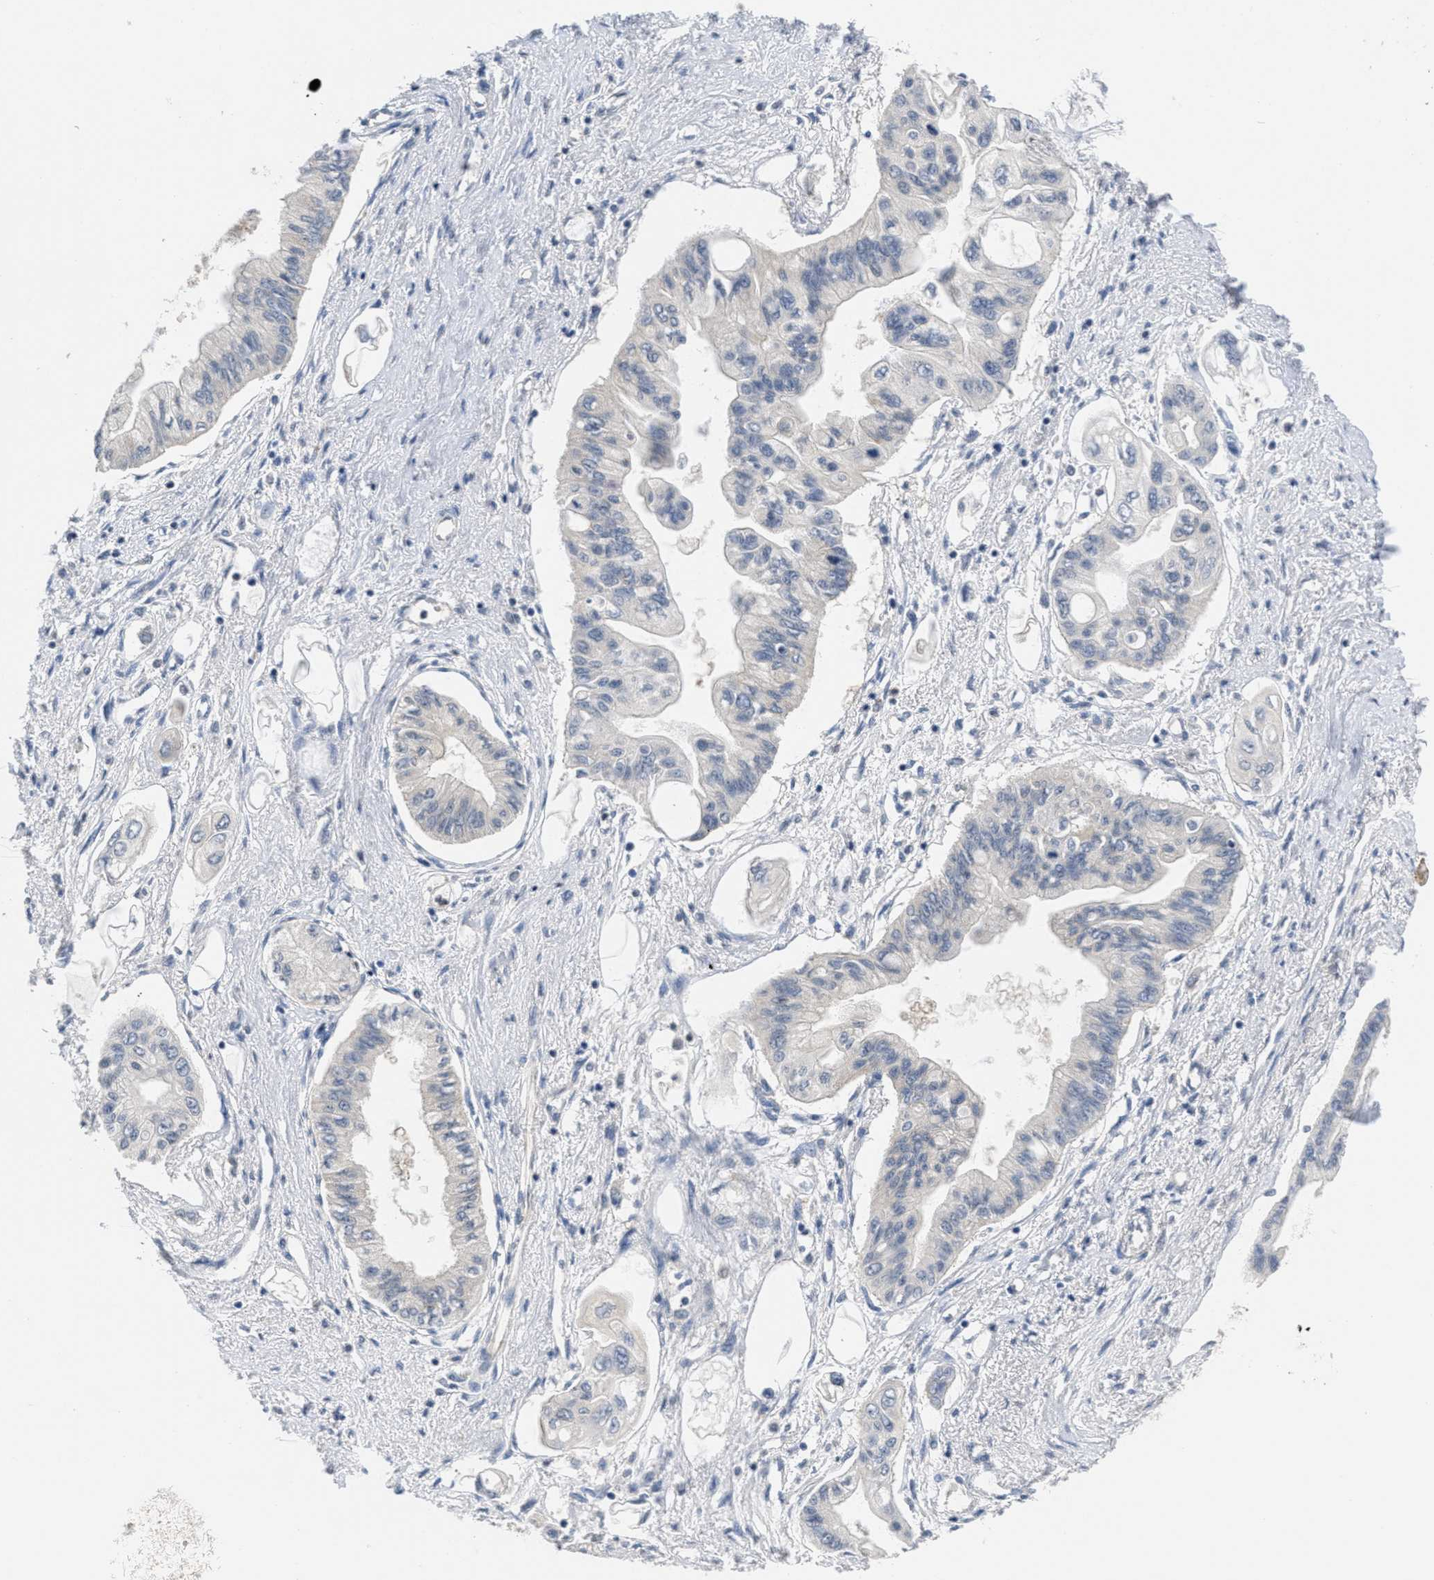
{"staining": {"intensity": "negative", "quantity": "none", "location": "none"}, "tissue": "pancreatic cancer", "cell_type": "Tumor cells", "image_type": "cancer", "snomed": [{"axis": "morphology", "description": "Adenocarcinoma, NOS"}, {"axis": "topography", "description": "Pancreas"}], "caption": "High power microscopy micrograph of an immunohistochemistry (IHC) photomicrograph of pancreatic cancer, revealing no significant staining in tumor cells.", "gene": "ANGPT1", "patient": {"sex": "female", "age": 77}}